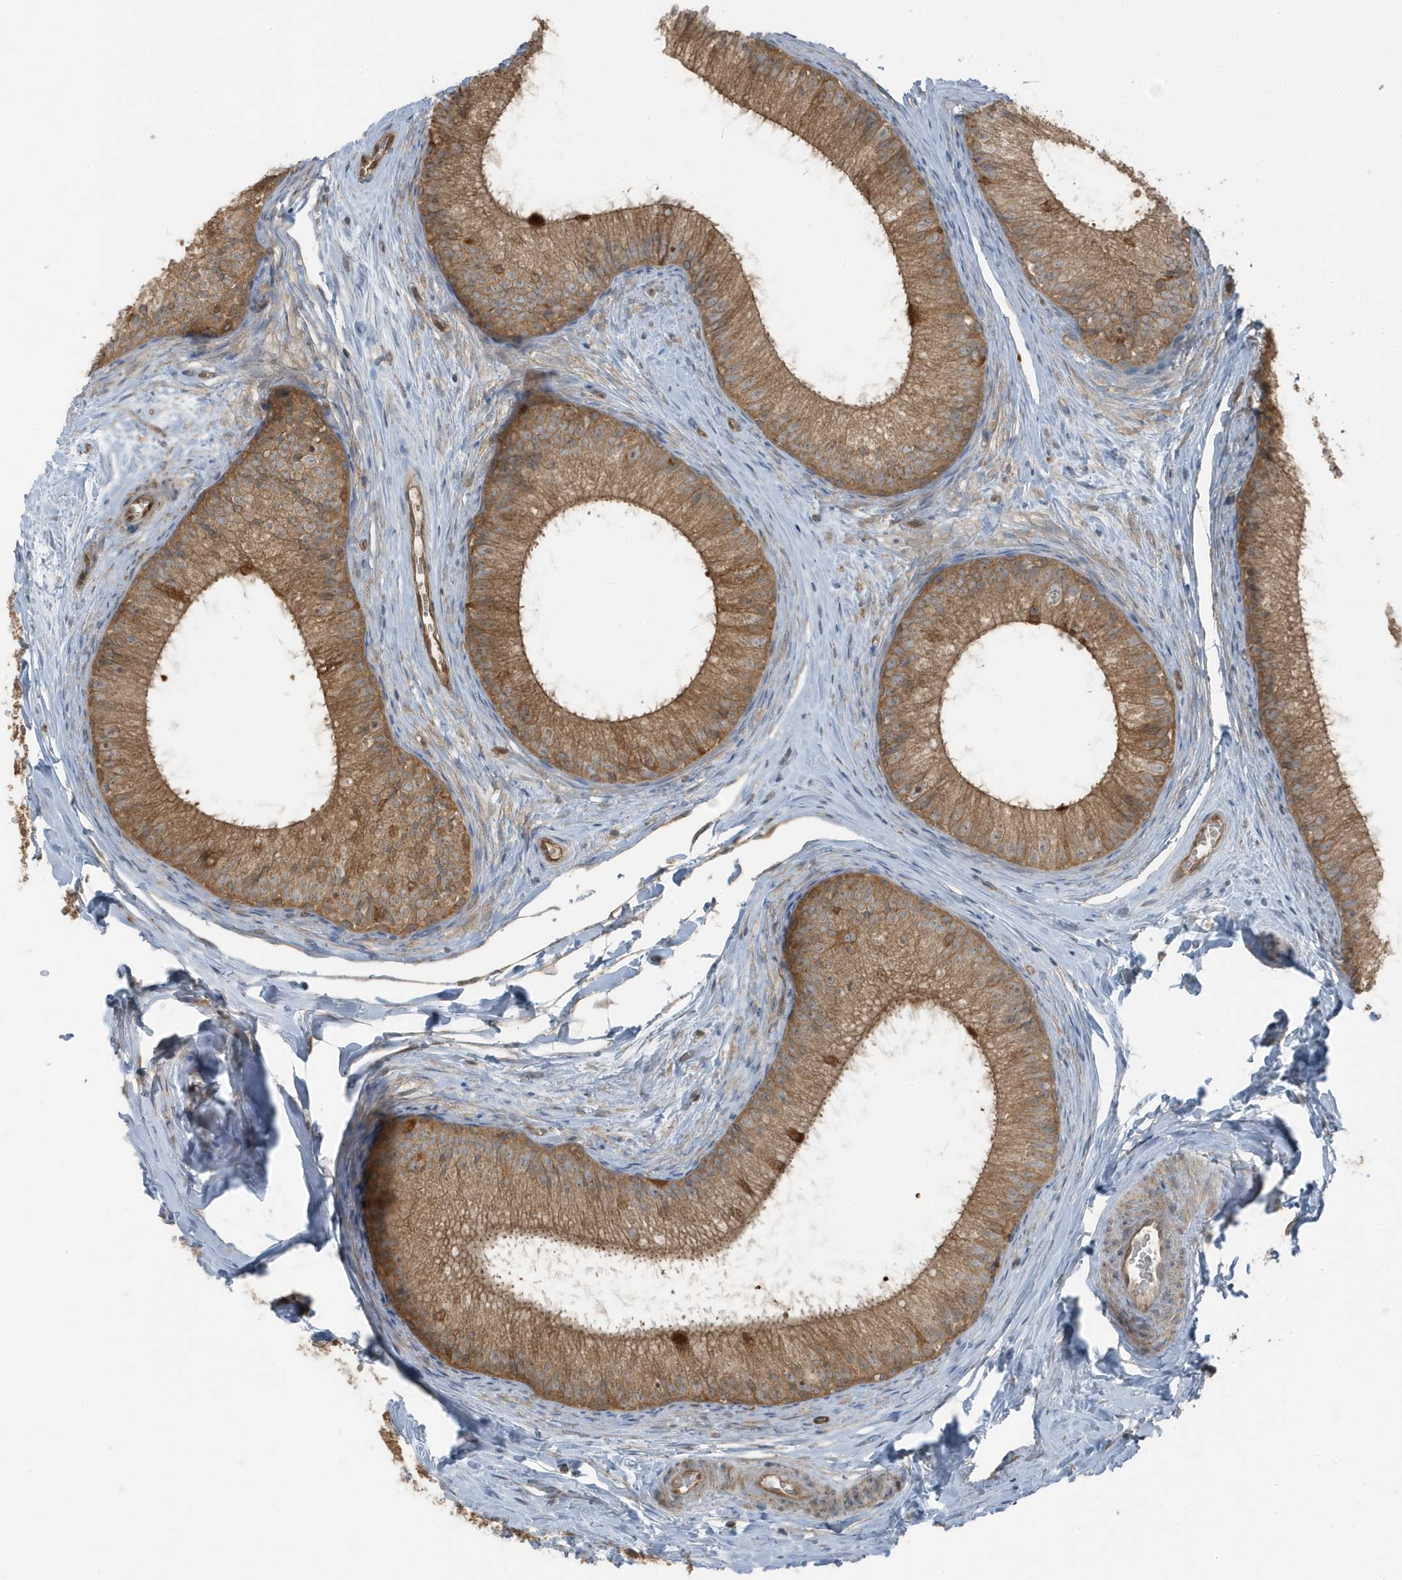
{"staining": {"intensity": "moderate", "quantity": ">75%", "location": "cytoplasmic/membranous"}, "tissue": "epididymis", "cell_type": "Glandular cells", "image_type": "normal", "snomed": [{"axis": "morphology", "description": "Normal tissue, NOS"}, {"axis": "topography", "description": "Epididymis"}], "caption": "Immunohistochemical staining of unremarkable human epididymis reveals moderate cytoplasmic/membranous protein expression in about >75% of glandular cells.", "gene": "AZI2", "patient": {"sex": "male", "age": 34}}